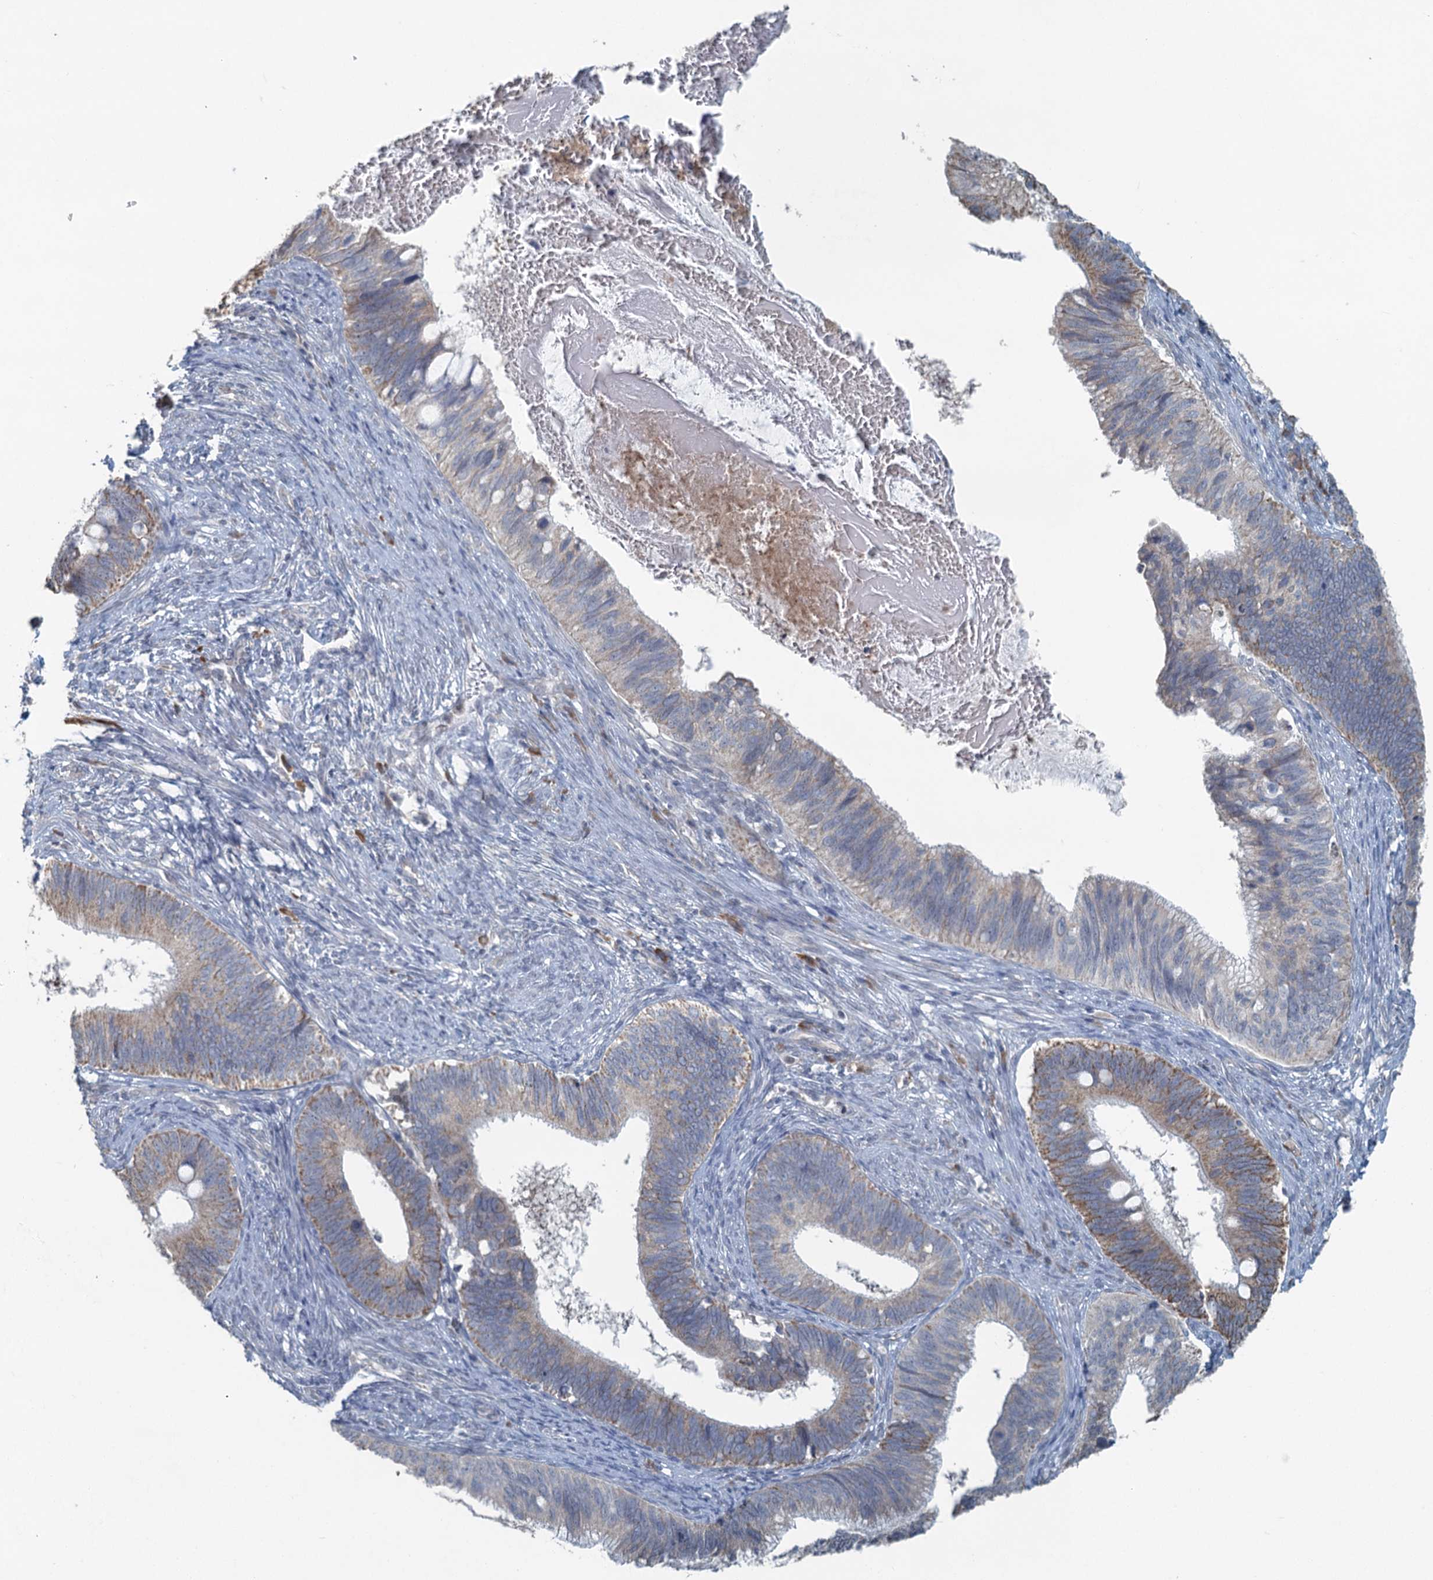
{"staining": {"intensity": "moderate", "quantity": "<25%", "location": "cytoplasmic/membranous"}, "tissue": "cervical cancer", "cell_type": "Tumor cells", "image_type": "cancer", "snomed": [{"axis": "morphology", "description": "Adenocarcinoma, NOS"}, {"axis": "topography", "description": "Cervix"}], "caption": "Immunohistochemical staining of human cervical cancer displays low levels of moderate cytoplasmic/membranous protein staining in approximately <25% of tumor cells.", "gene": "TEX35", "patient": {"sex": "female", "age": 42}}